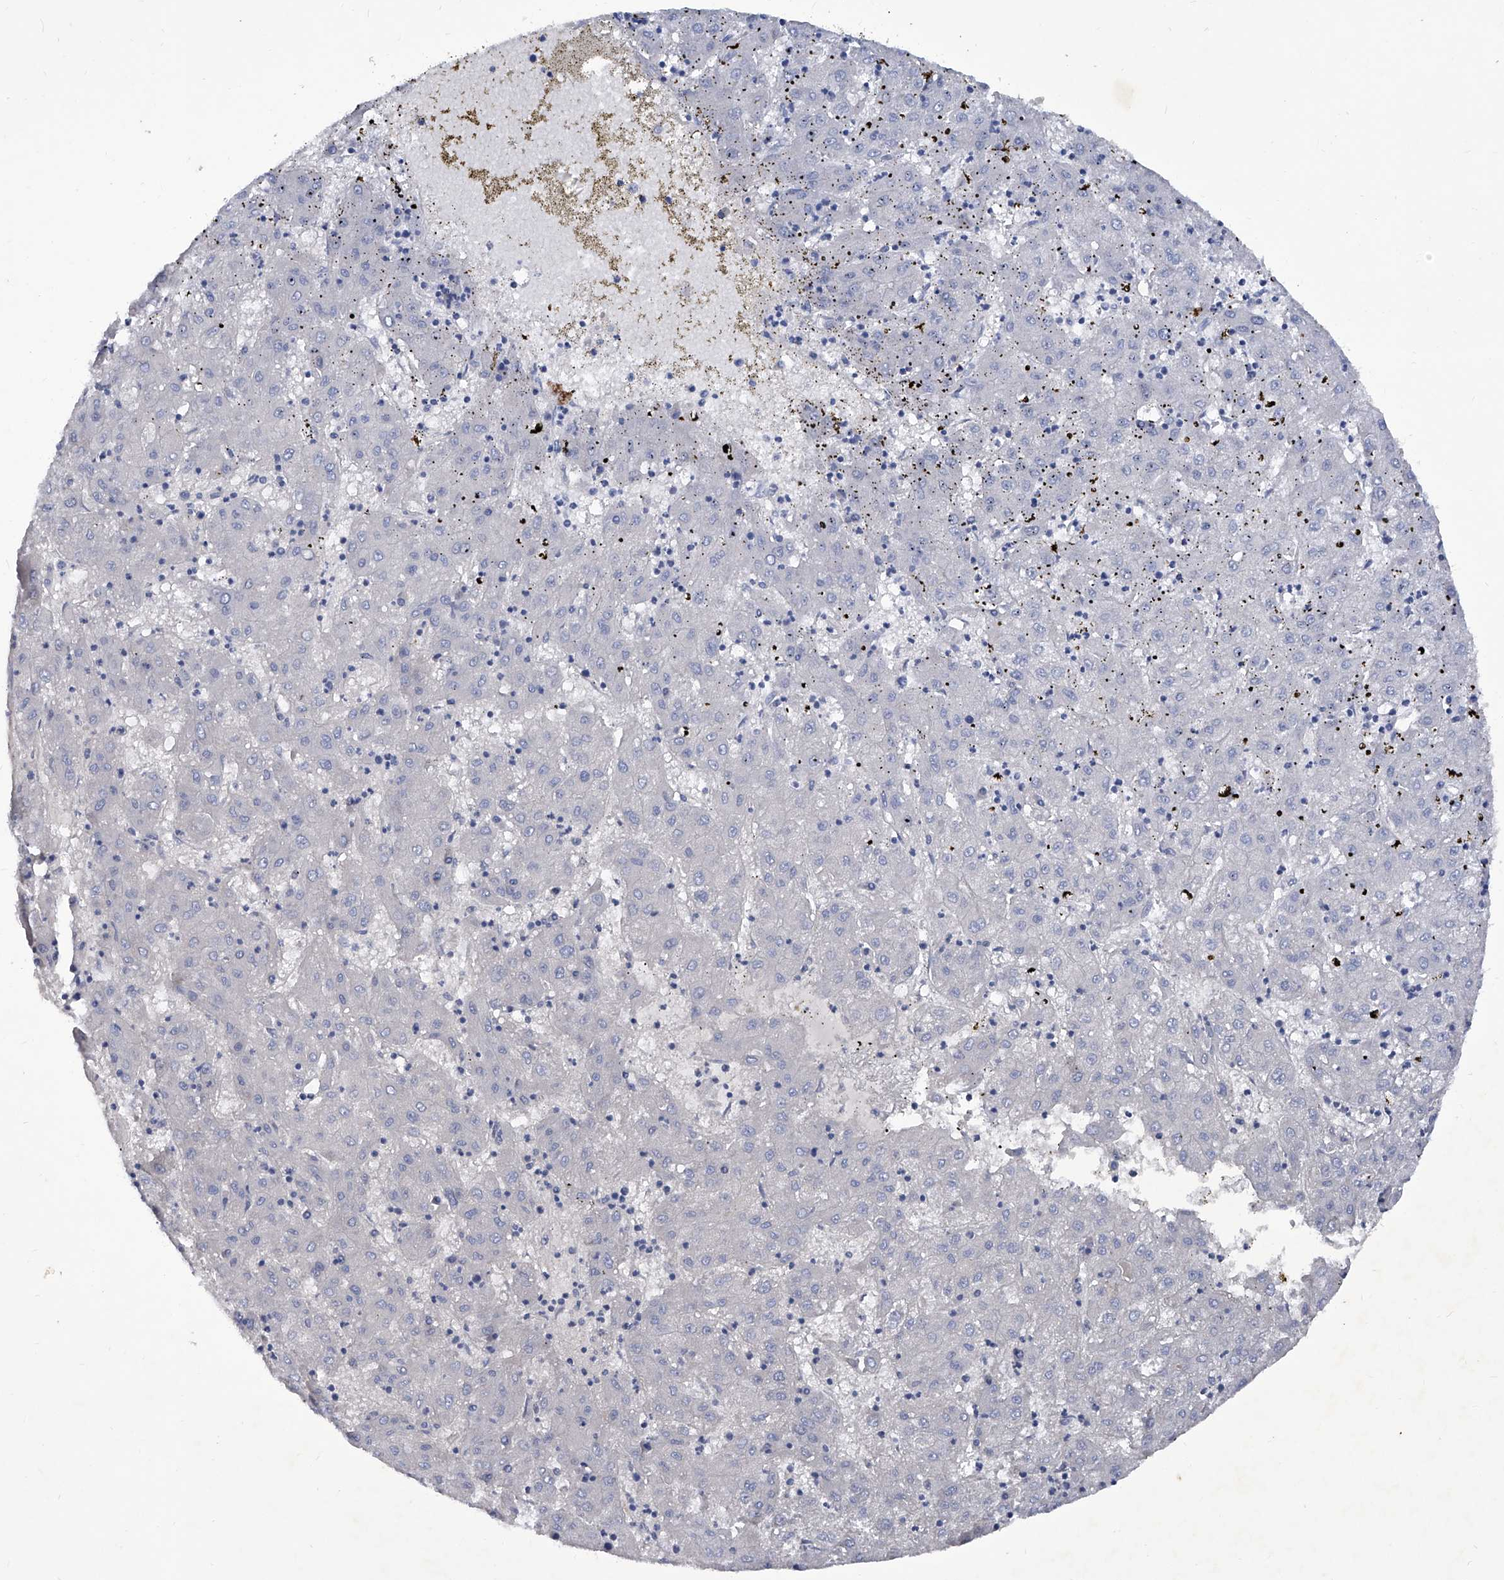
{"staining": {"intensity": "negative", "quantity": "none", "location": "none"}, "tissue": "liver cancer", "cell_type": "Tumor cells", "image_type": "cancer", "snomed": [{"axis": "morphology", "description": "Carcinoma, Hepatocellular, NOS"}, {"axis": "topography", "description": "Liver"}], "caption": "Immunohistochemical staining of human liver cancer demonstrates no significant positivity in tumor cells.", "gene": "KLHL17", "patient": {"sex": "male", "age": 72}}